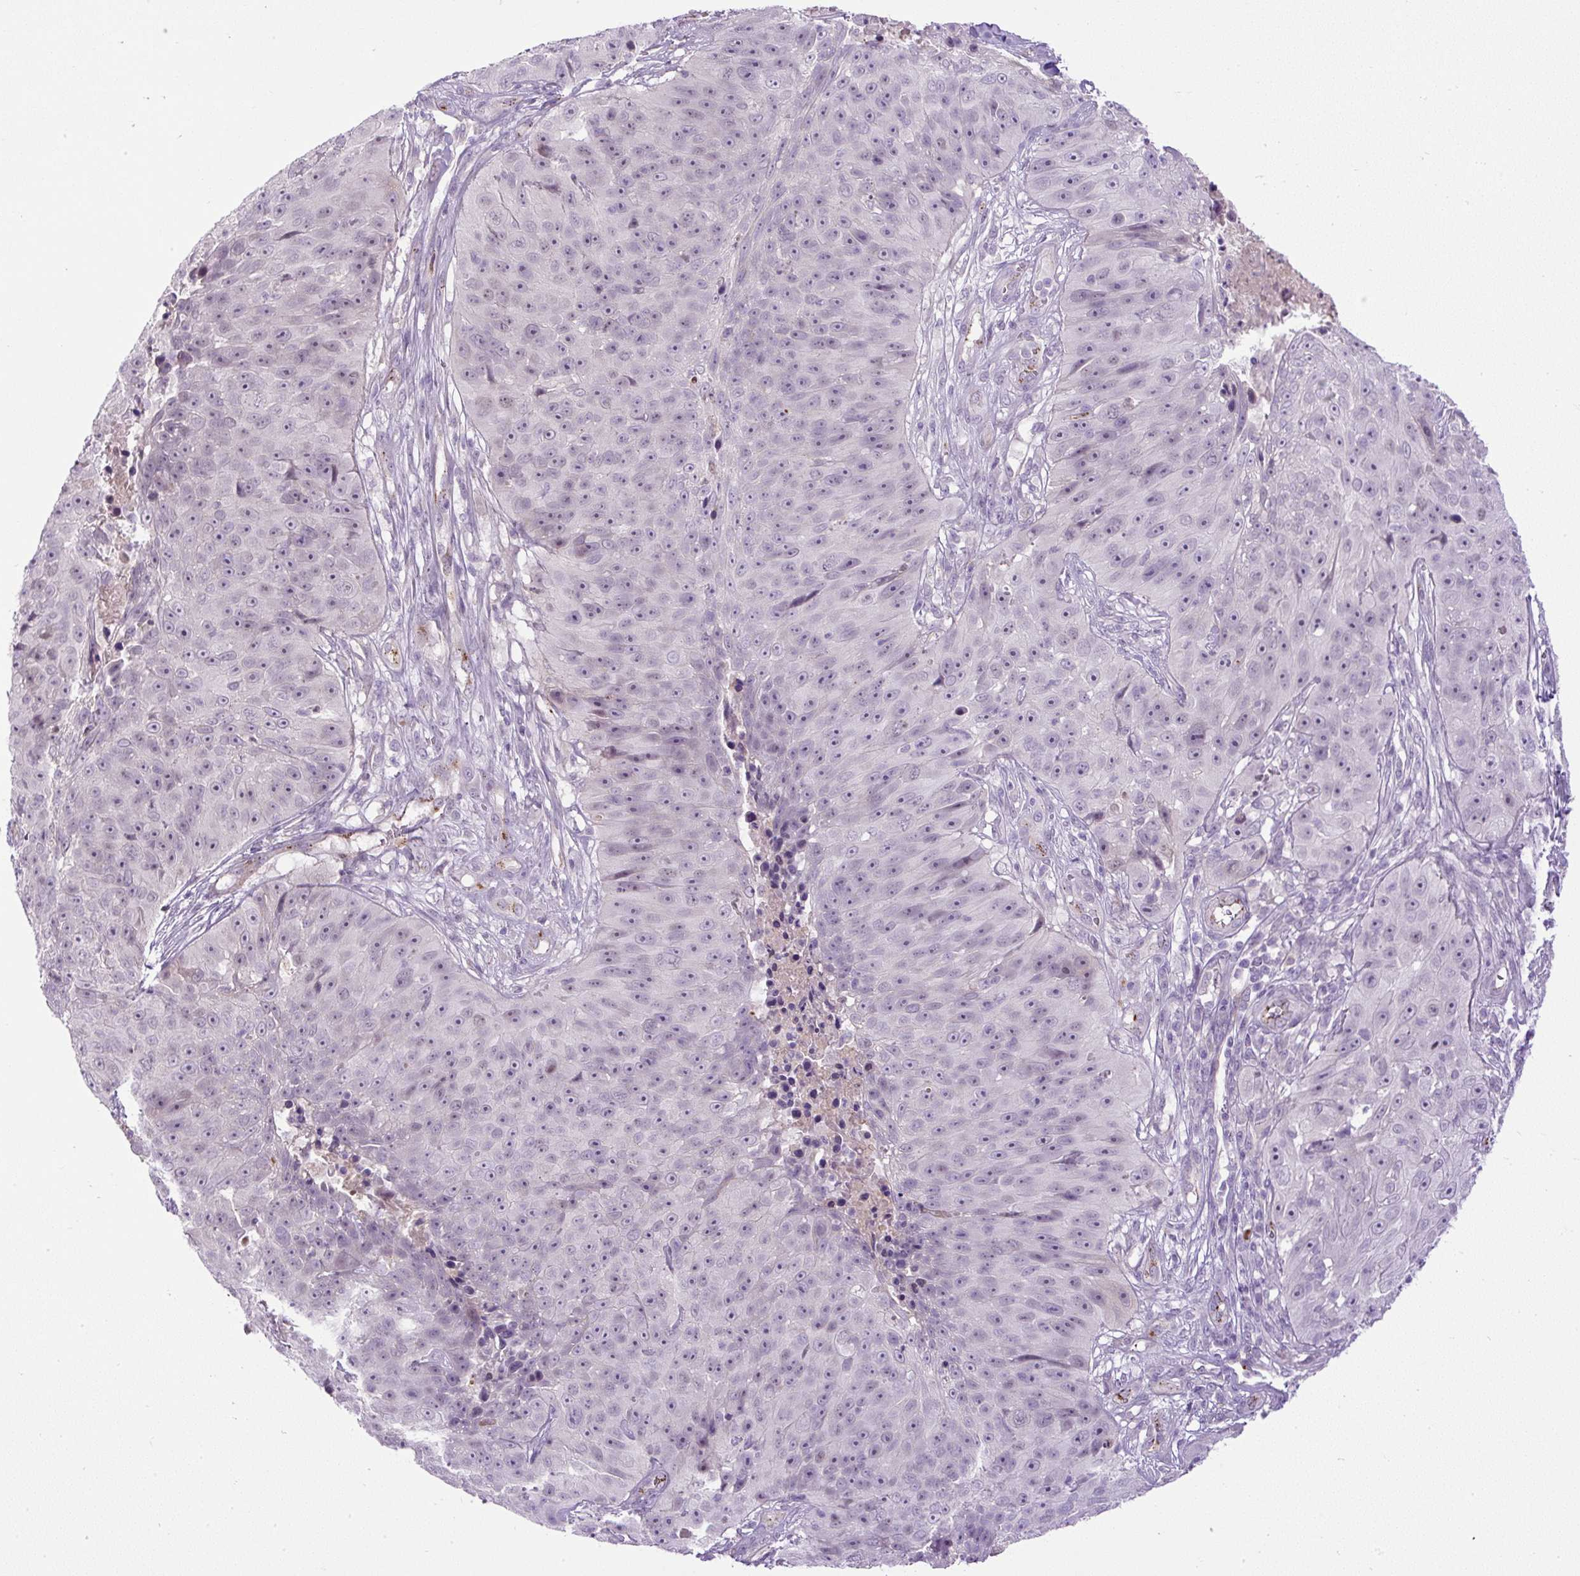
{"staining": {"intensity": "negative", "quantity": "none", "location": "none"}, "tissue": "skin cancer", "cell_type": "Tumor cells", "image_type": "cancer", "snomed": [{"axis": "morphology", "description": "Squamous cell carcinoma, NOS"}, {"axis": "topography", "description": "Skin"}], "caption": "The histopathology image exhibits no significant positivity in tumor cells of squamous cell carcinoma (skin). The staining was performed using DAB (3,3'-diaminobenzidine) to visualize the protein expression in brown, while the nuclei were stained in blue with hematoxylin (Magnification: 20x).", "gene": "LEFTY2", "patient": {"sex": "female", "age": 87}}